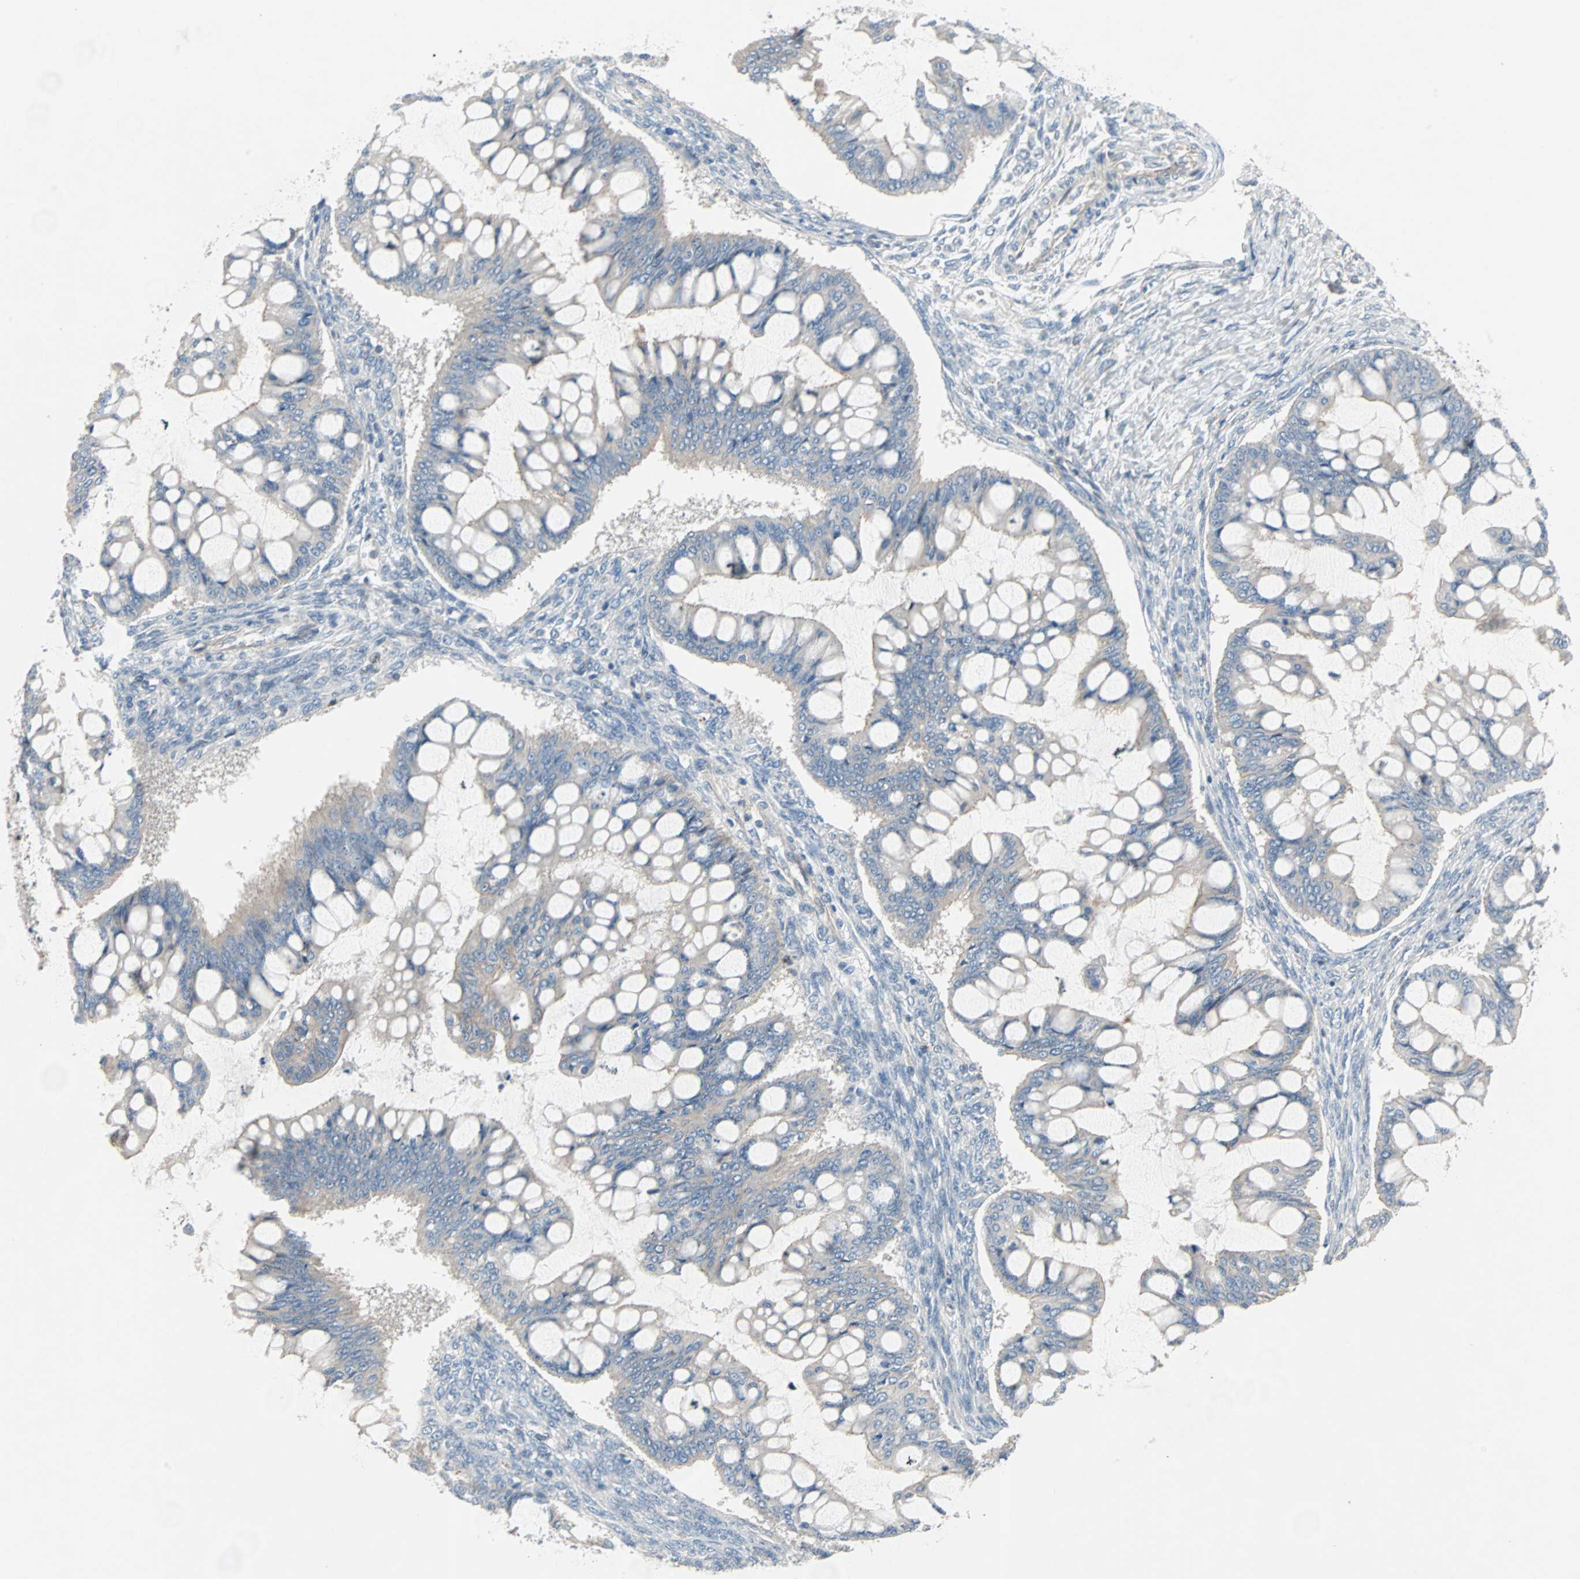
{"staining": {"intensity": "weak", "quantity": "25%-75%", "location": "cytoplasmic/membranous"}, "tissue": "ovarian cancer", "cell_type": "Tumor cells", "image_type": "cancer", "snomed": [{"axis": "morphology", "description": "Cystadenocarcinoma, mucinous, NOS"}, {"axis": "topography", "description": "Ovary"}], "caption": "Ovarian cancer tissue reveals weak cytoplasmic/membranous expression in about 25%-75% of tumor cells, visualized by immunohistochemistry.", "gene": "CAND2", "patient": {"sex": "female", "age": 73}}